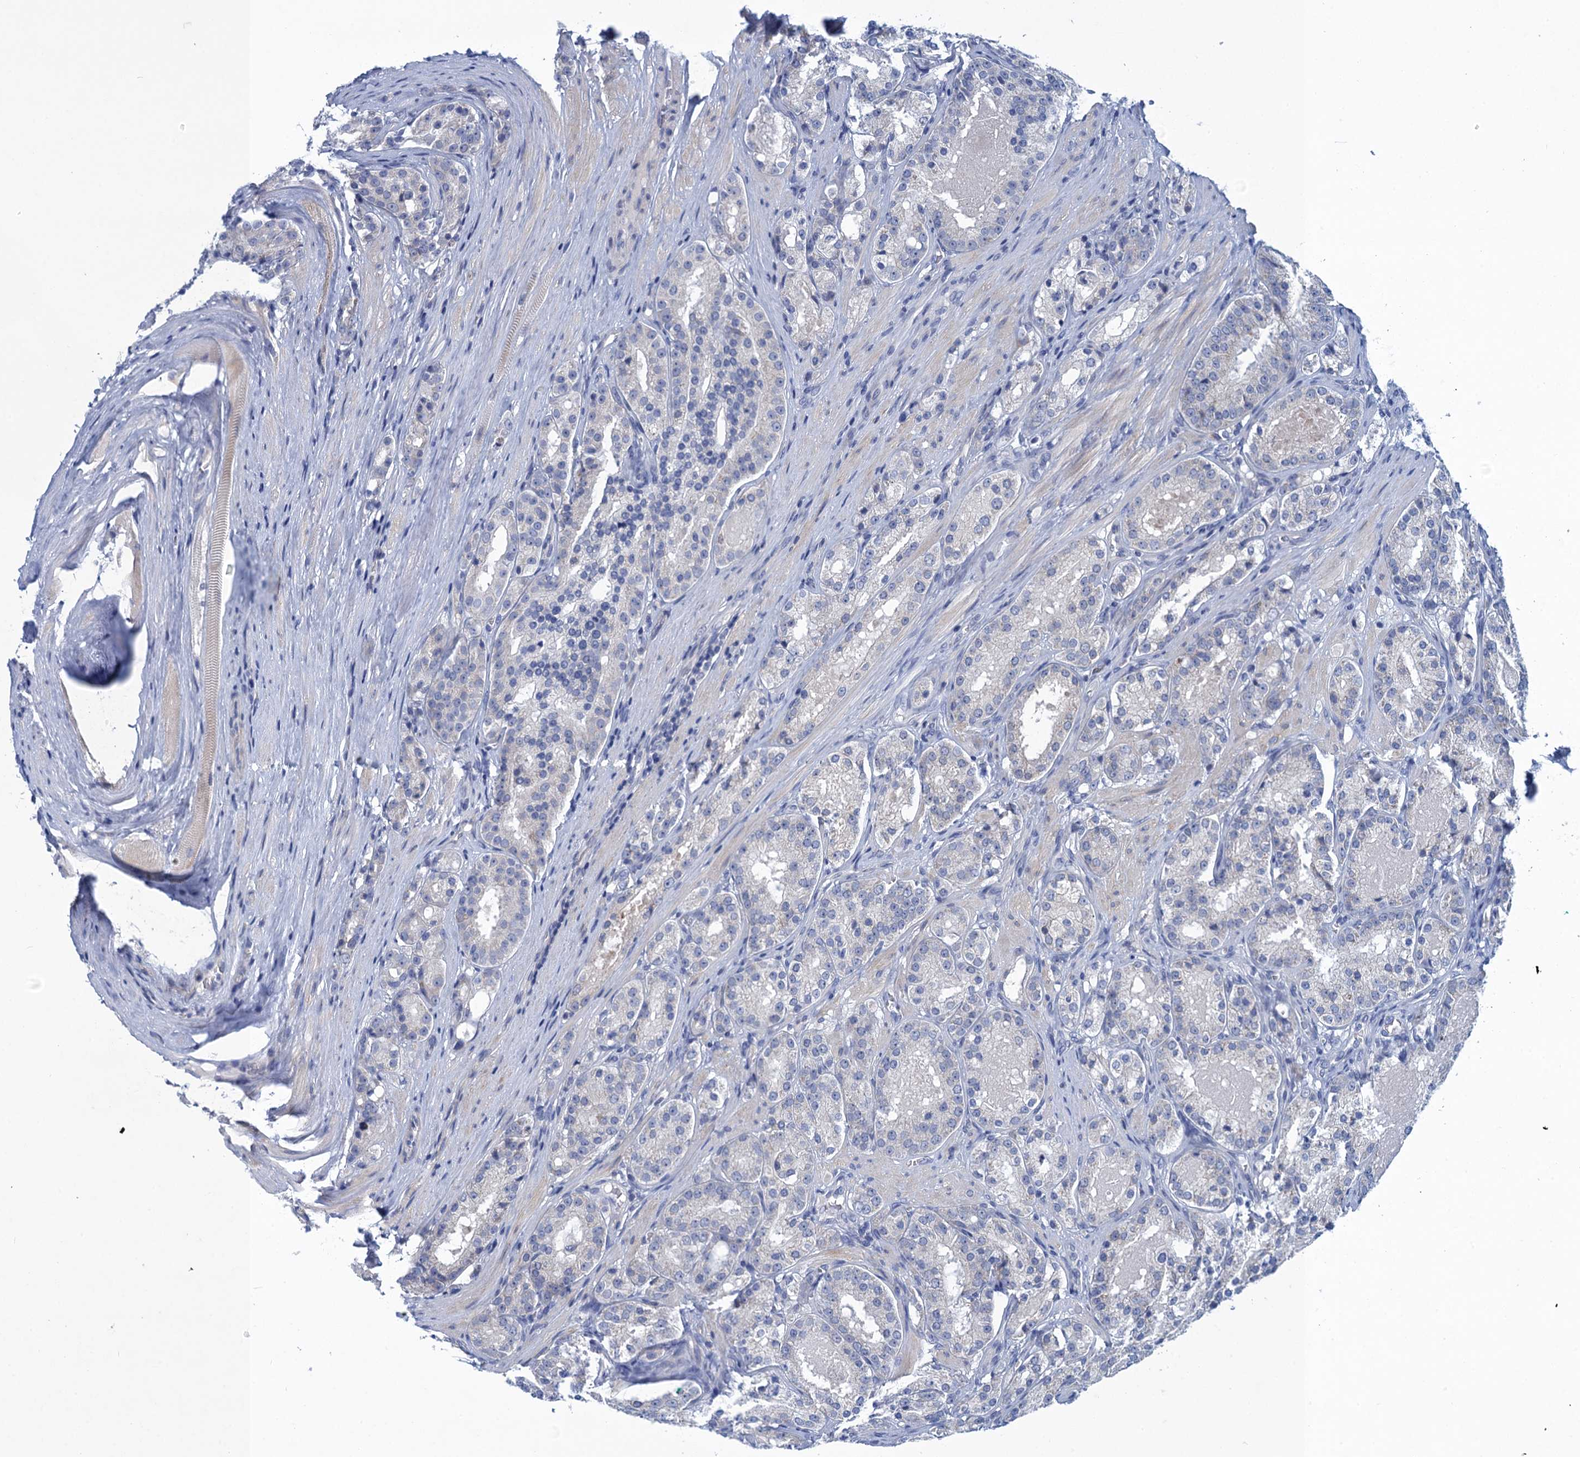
{"staining": {"intensity": "negative", "quantity": "none", "location": "none"}, "tissue": "prostate cancer", "cell_type": "Tumor cells", "image_type": "cancer", "snomed": [{"axis": "morphology", "description": "Adenocarcinoma, High grade"}, {"axis": "topography", "description": "Prostate"}], "caption": "IHC micrograph of neoplastic tissue: human adenocarcinoma (high-grade) (prostate) stained with DAB (3,3'-diaminobenzidine) shows no significant protein positivity in tumor cells.", "gene": "SCEL", "patient": {"sex": "male", "age": 60}}